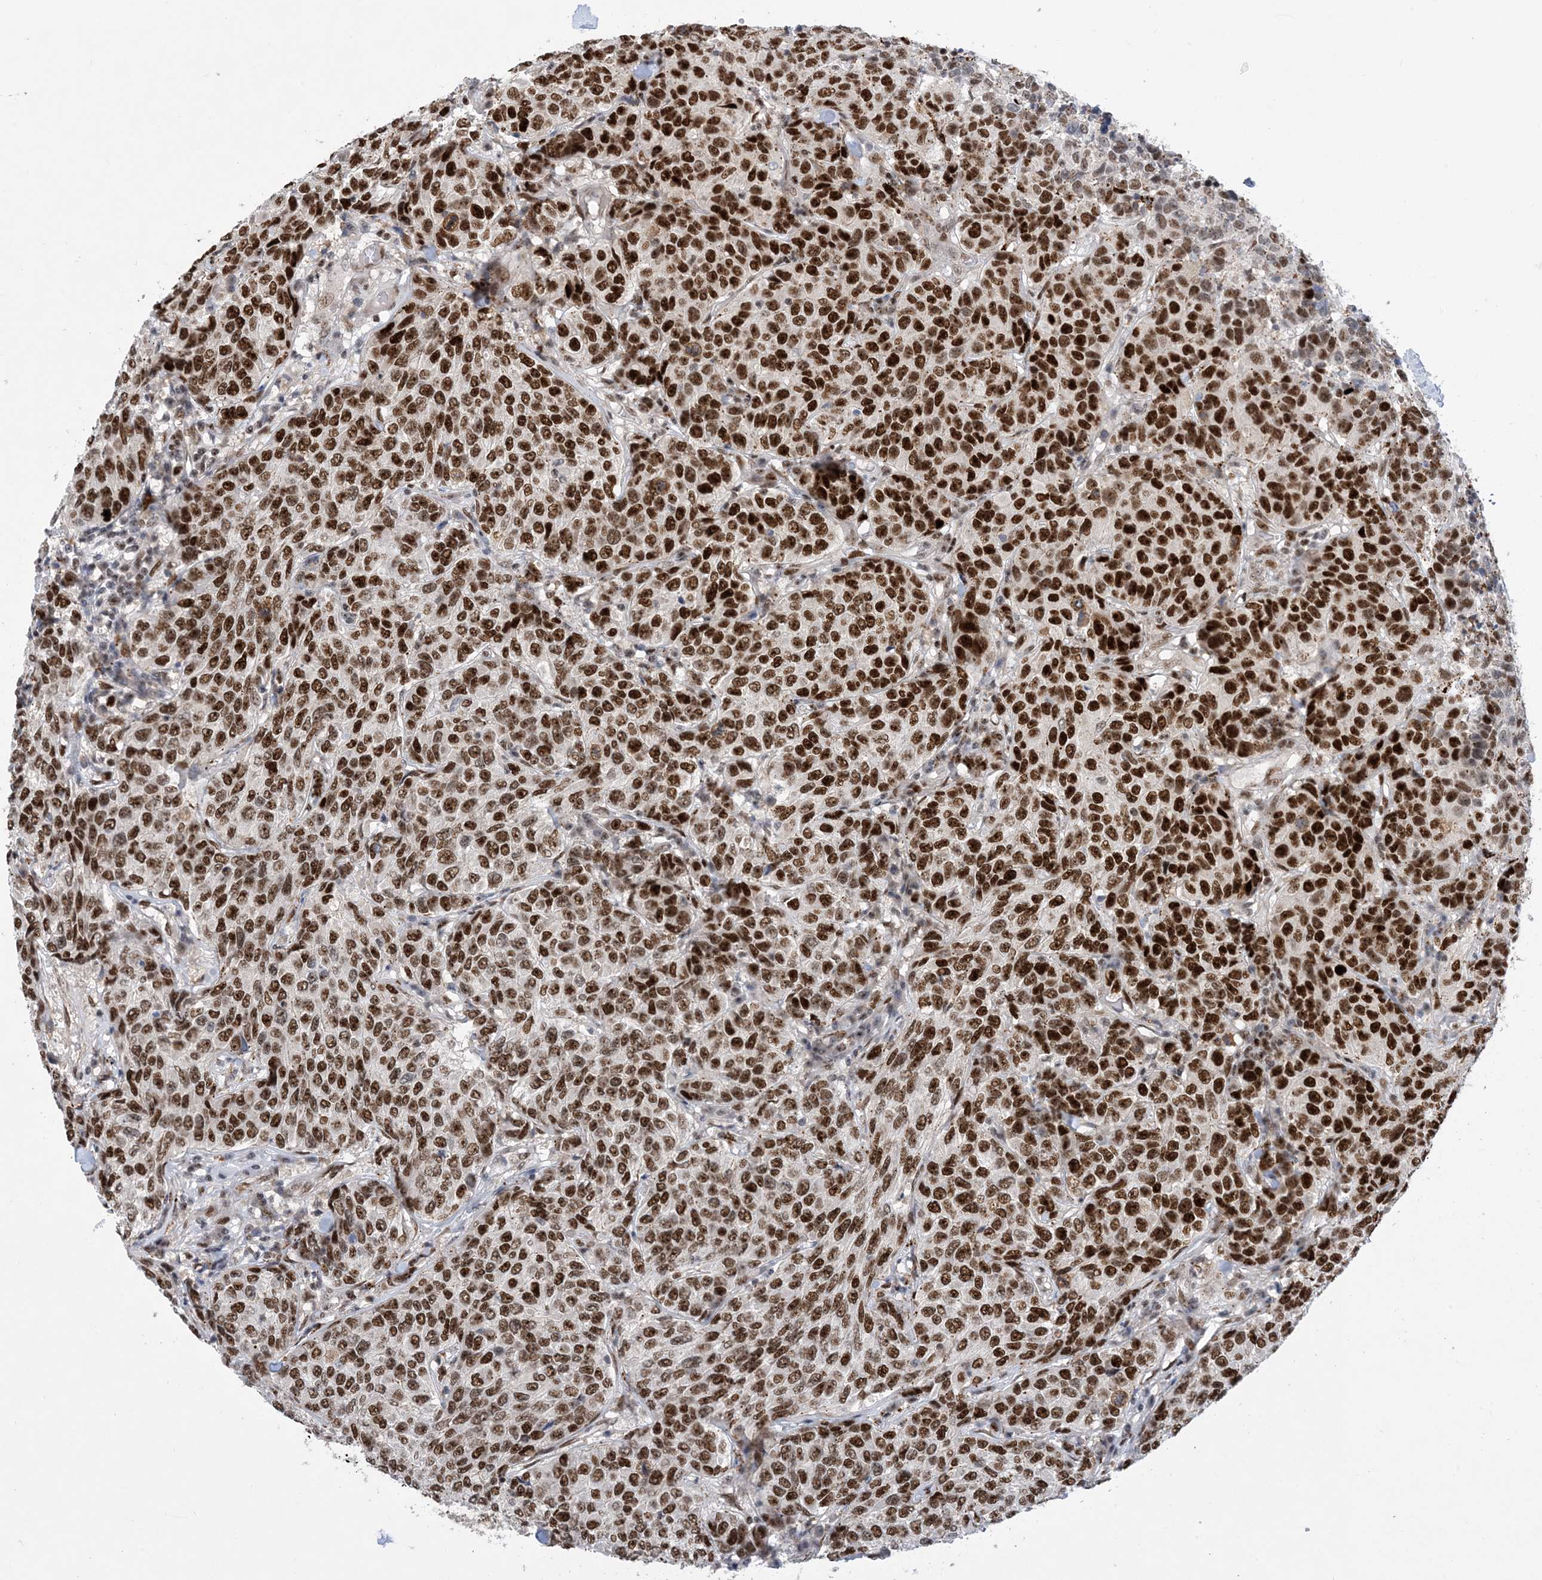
{"staining": {"intensity": "strong", "quantity": ">75%", "location": "nuclear"}, "tissue": "breast cancer", "cell_type": "Tumor cells", "image_type": "cancer", "snomed": [{"axis": "morphology", "description": "Duct carcinoma"}, {"axis": "topography", "description": "Breast"}], "caption": "High-magnification brightfield microscopy of breast cancer stained with DAB (brown) and counterstained with hematoxylin (blue). tumor cells exhibit strong nuclear expression is appreciated in approximately>75% of cells.", "gene": "TSPYL1", "patient": {"sex": "female", "age": 55}}